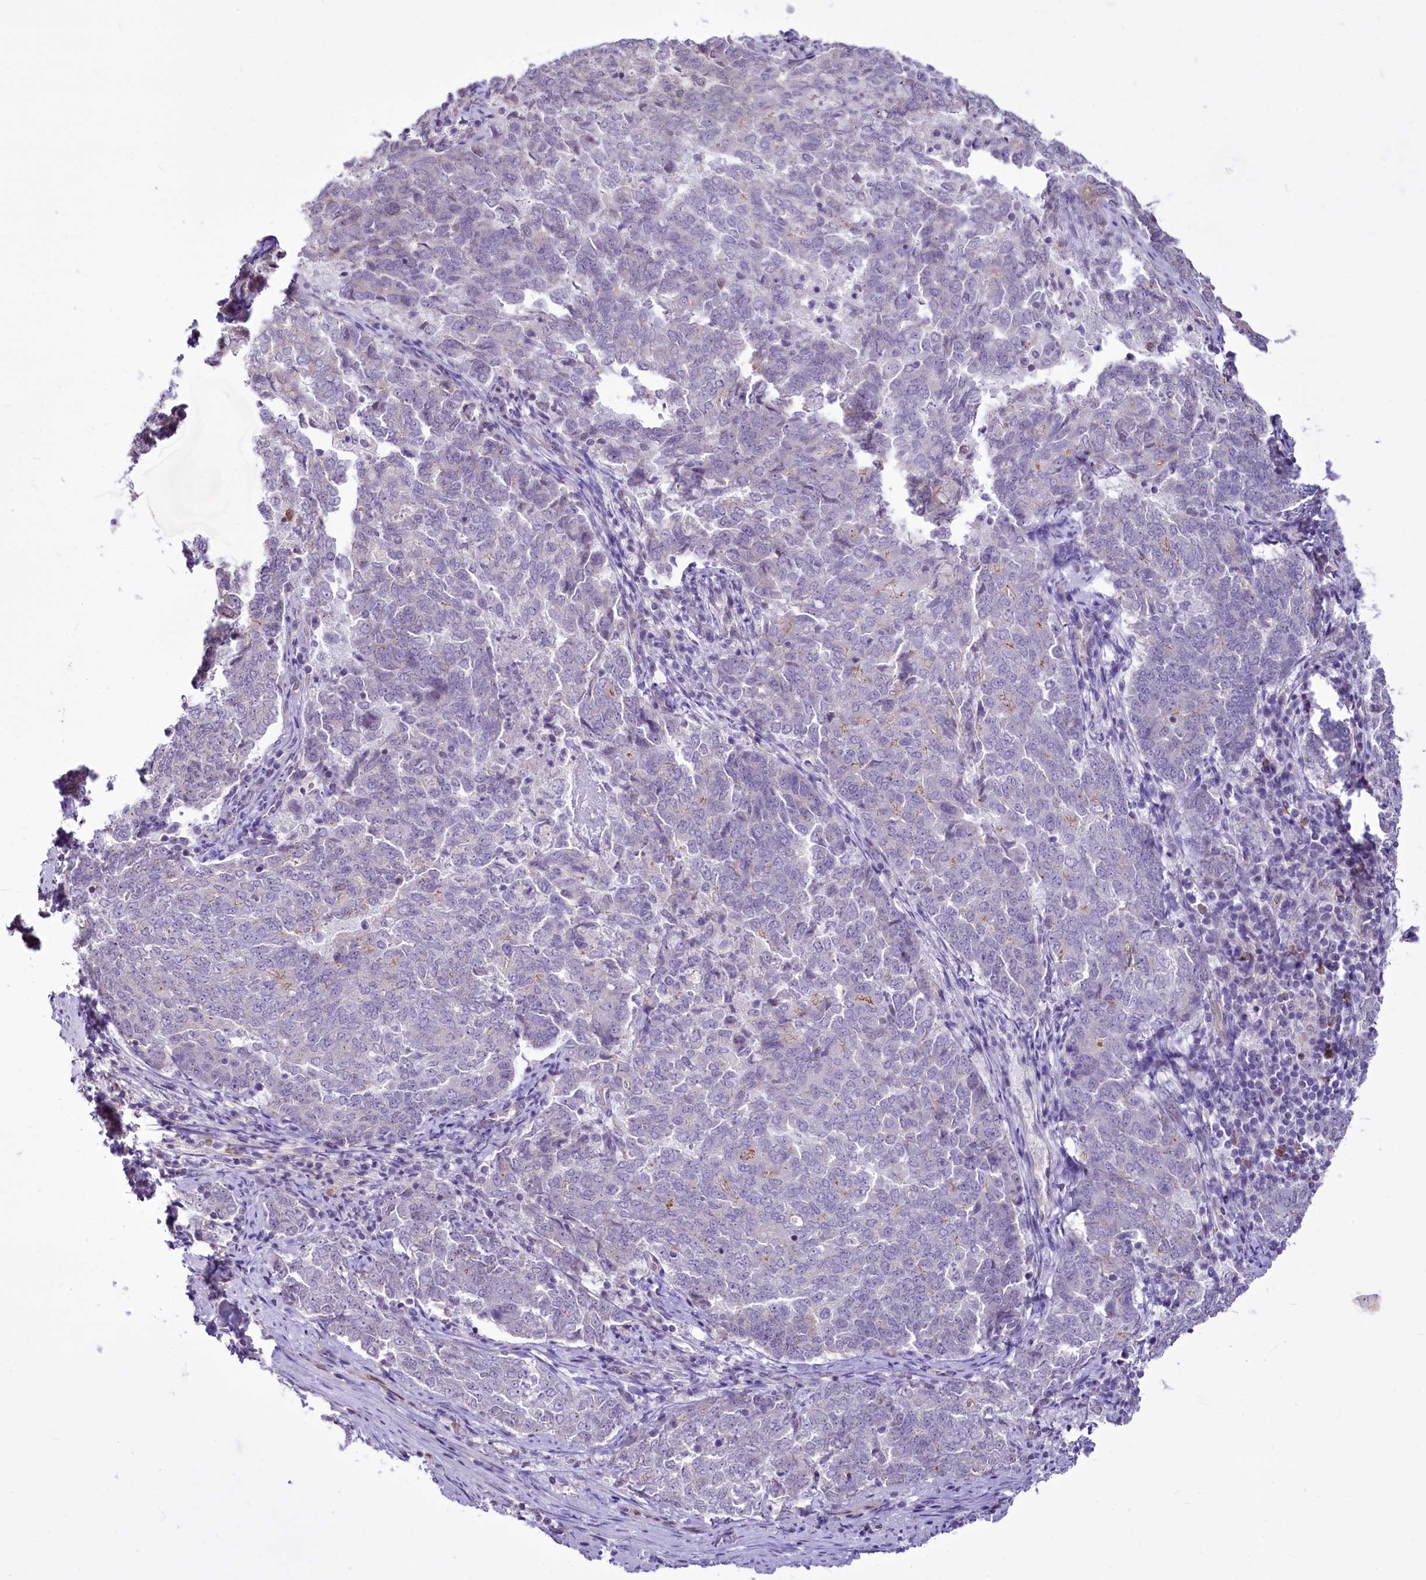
{"staining": {"intensity": "negative", "quantity": "none", "location": "none"}, "tissue": "endometrial cancer", "cell_type": "Tumor cells", "image_type": "cancer", "snomed": [{"axis": "morphology", "description": "Adenocarcinoma, NOS"}, {"axis": "topography", "description": "Endometrium"}], "caption": "Endometrial adenocarcinoma was stained to show a protein in brown. There is no significant positivity in tumor cells. (DAB immunohistochemistry with hematoxylin counter stain).", "gene": "BANK1", "patient": {"sex": "female", "age": 80}}